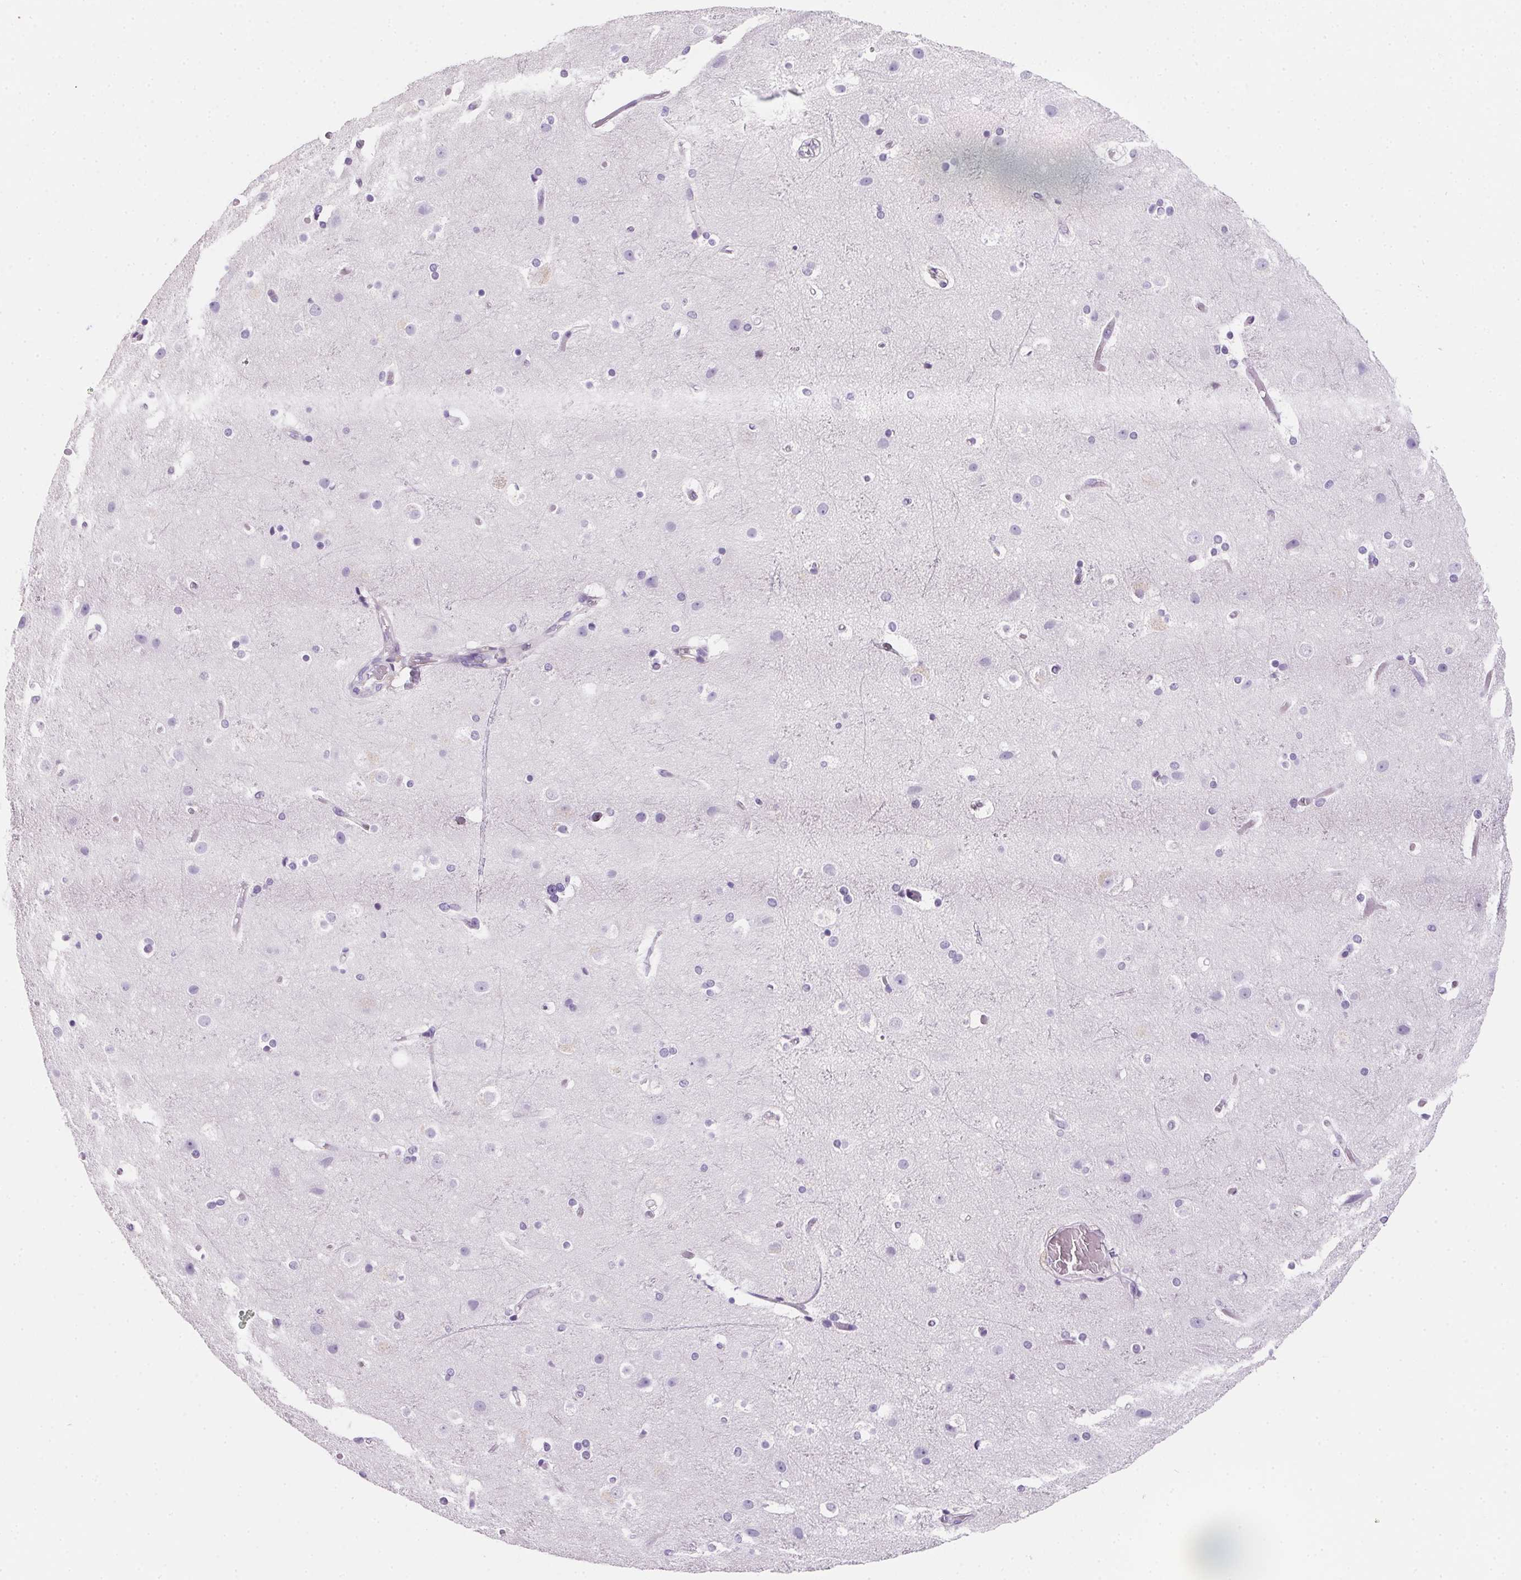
{"staining": {"intensity": "negative", "quantity": "none", "location": "none"}, "tissue": "cerebral cortex", "cell_type": "Endothelial cells", "image_type": "normal", "snomed": [{"axis": "morphology", "description": "Normal tissue, NOS"}, {"axis": "topography", "description": "Cerebral cortex"}], "caption": "High magnification brightfield microscopy of normal cerebral cortex stained with DAB (brown) and counterstained with hematoxylin (blue): endothelial cells show no significant staining. The staining is performed using DAB brown chromogen with nuclei counter-stained in using hematoxylin.", "gene": "AQP5", "patient": {"sex": "female", "age": 52}}